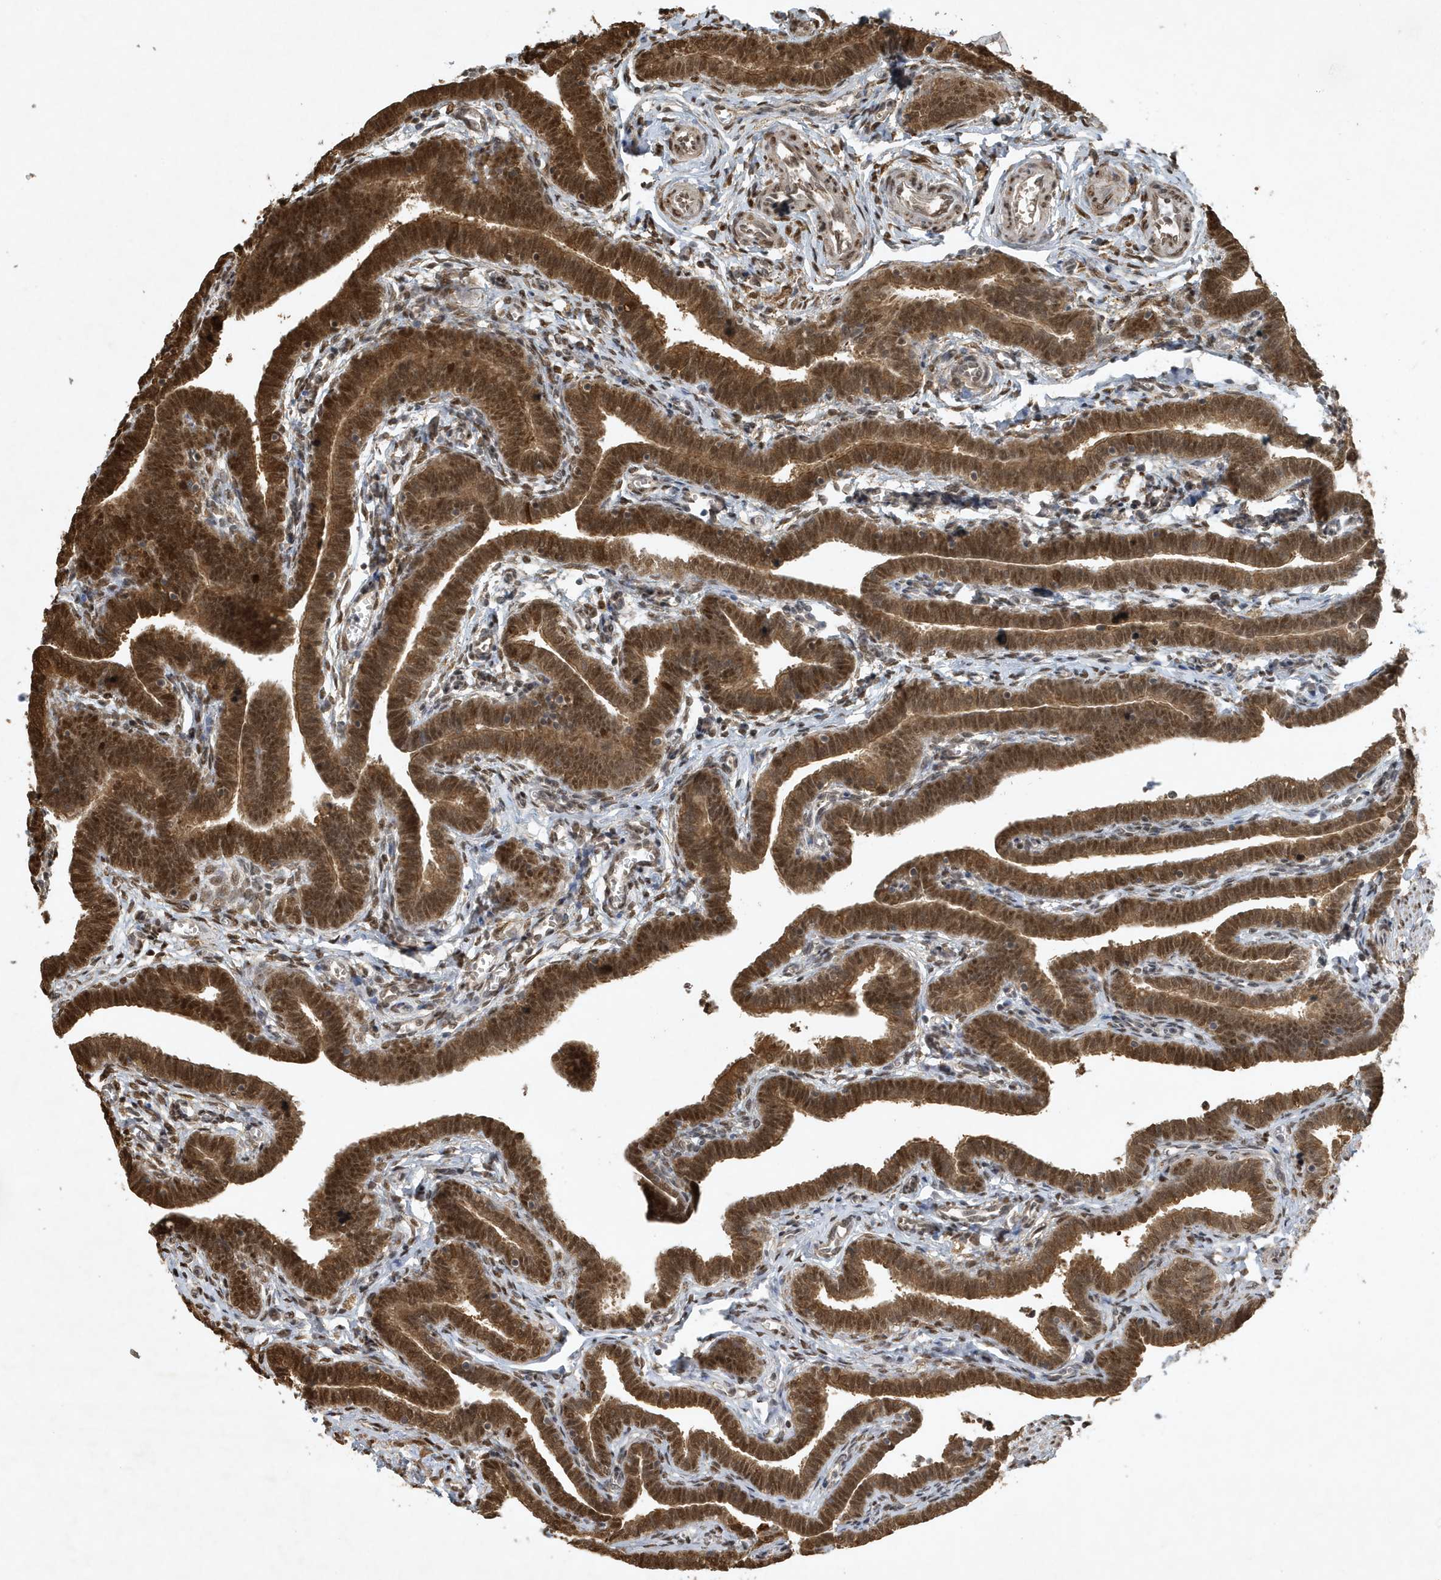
{"staining": {"intensity": "moderate", "quantity": ">75%", "location": "cytoplasmic/membranous,nuclear"}, "tissue": "fallopian tube", "cell_type": "Glandular cells", "image_type": "normal", "snomed": [{"axis": "morphology", "description": "Normal tissue, NOS"}, {"axis": "topography", "description": "Fallopian tube"}], "caption": "The immunohistochemical stain shows moderate cytoplasmic/membranous,nuclear expression in glandular cells of normal fallopian tube. The protein is shown in brown color, while the nuclei are stained blue.", "gene": "HSPA1A", "patient": {"sex": "female", "age": 36}}